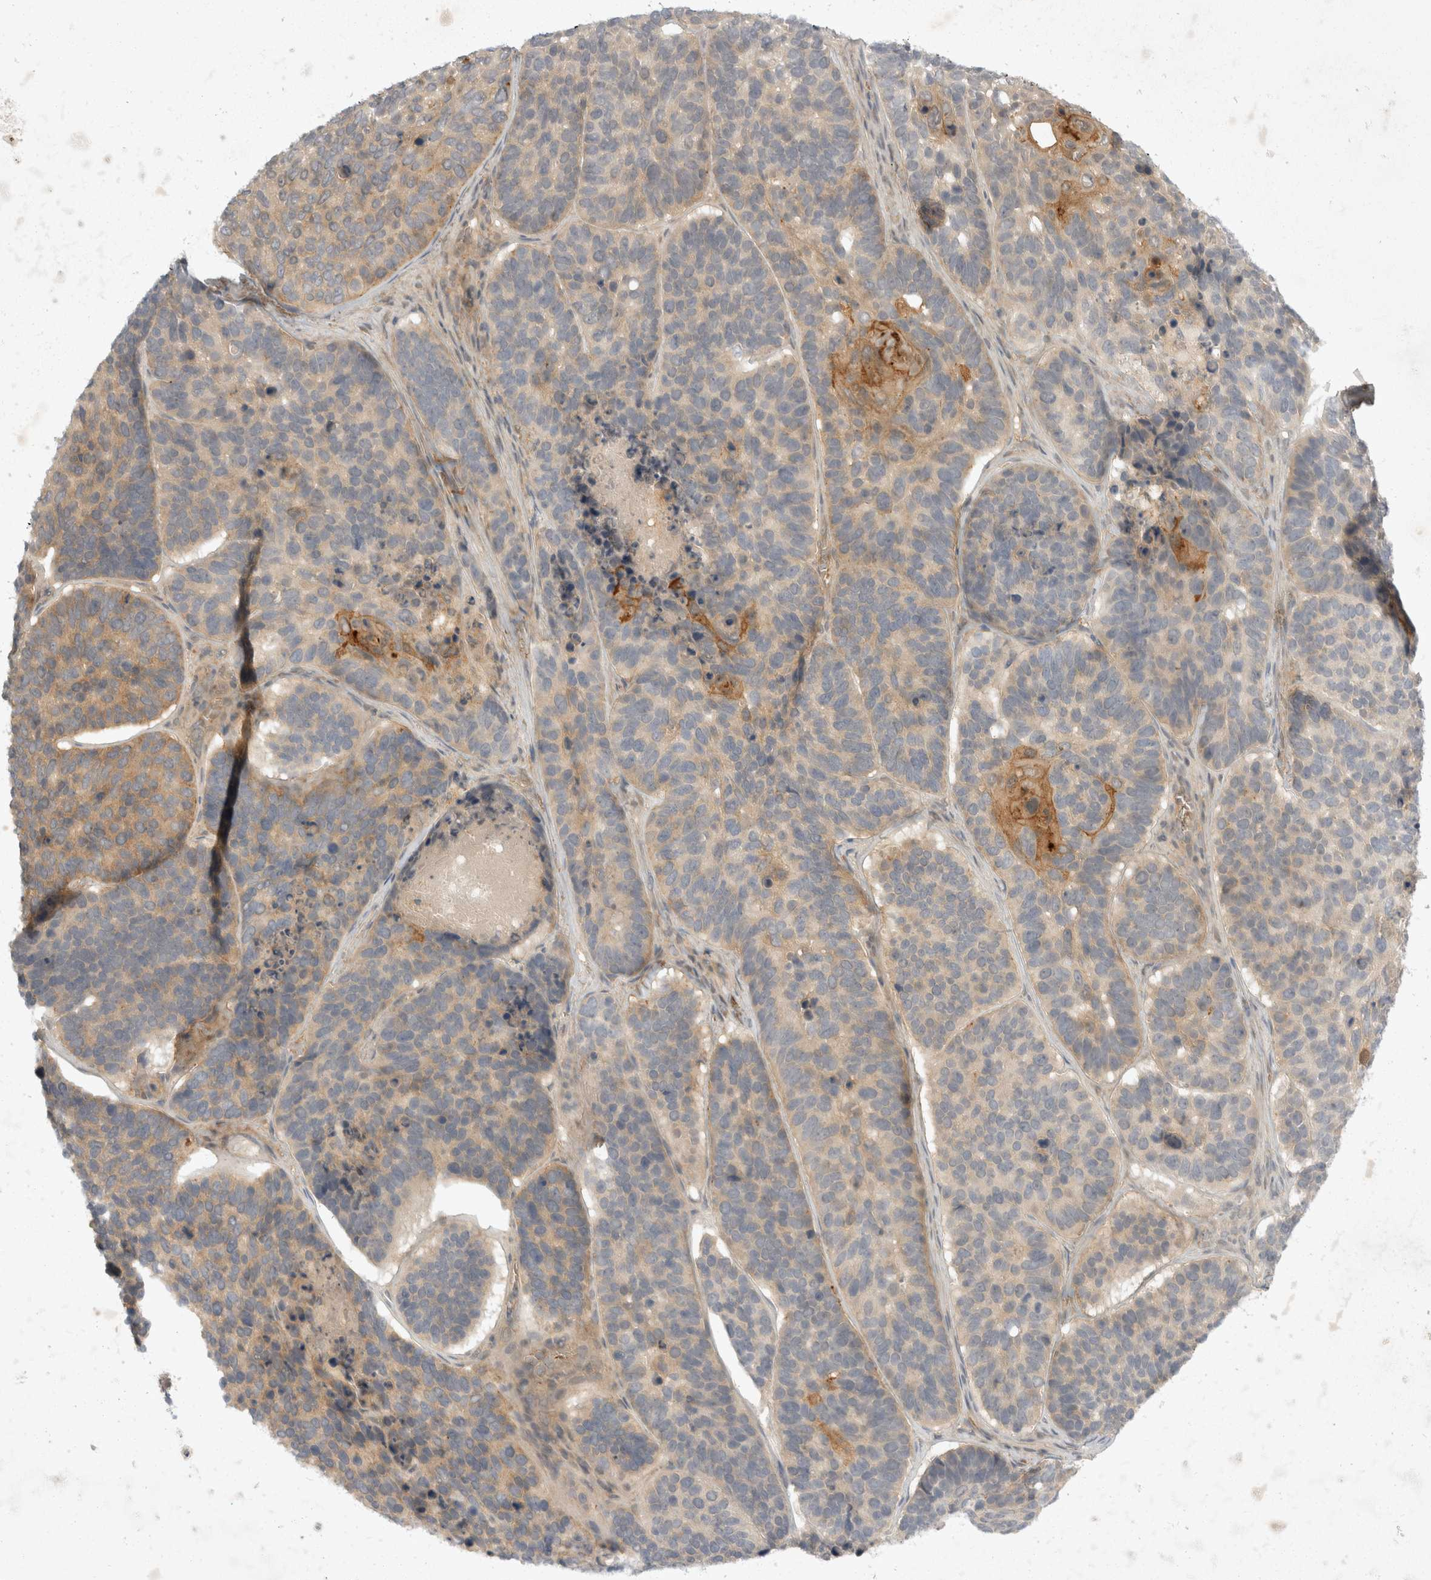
{"staining": {"intensity": "moderate", "quantity": "<25%", "location": "cytoplasmic/membranous"}, "tissue": "skin cancer", "cell_type": "Tumor cells", "image_type": "cancer", "snomed": [{"axis": "morphology", "description": "Basal cell carcinoma"}, {"axis": "topography", "description": "Skin"}], "caption": "High-magnification brightfield microscopy of basal cell carcinoma (skin) stained with DAB (3,3'-diaminobenzidine) (brown) and counterstained with hematoxylin (blue). tumor cells exhibit moderate cytoplasmic/membranous positivity is appreciated in approximately<25% of cells.", "gene": "TOM1L2", "patient": {"sex": "male", "age": 62}}